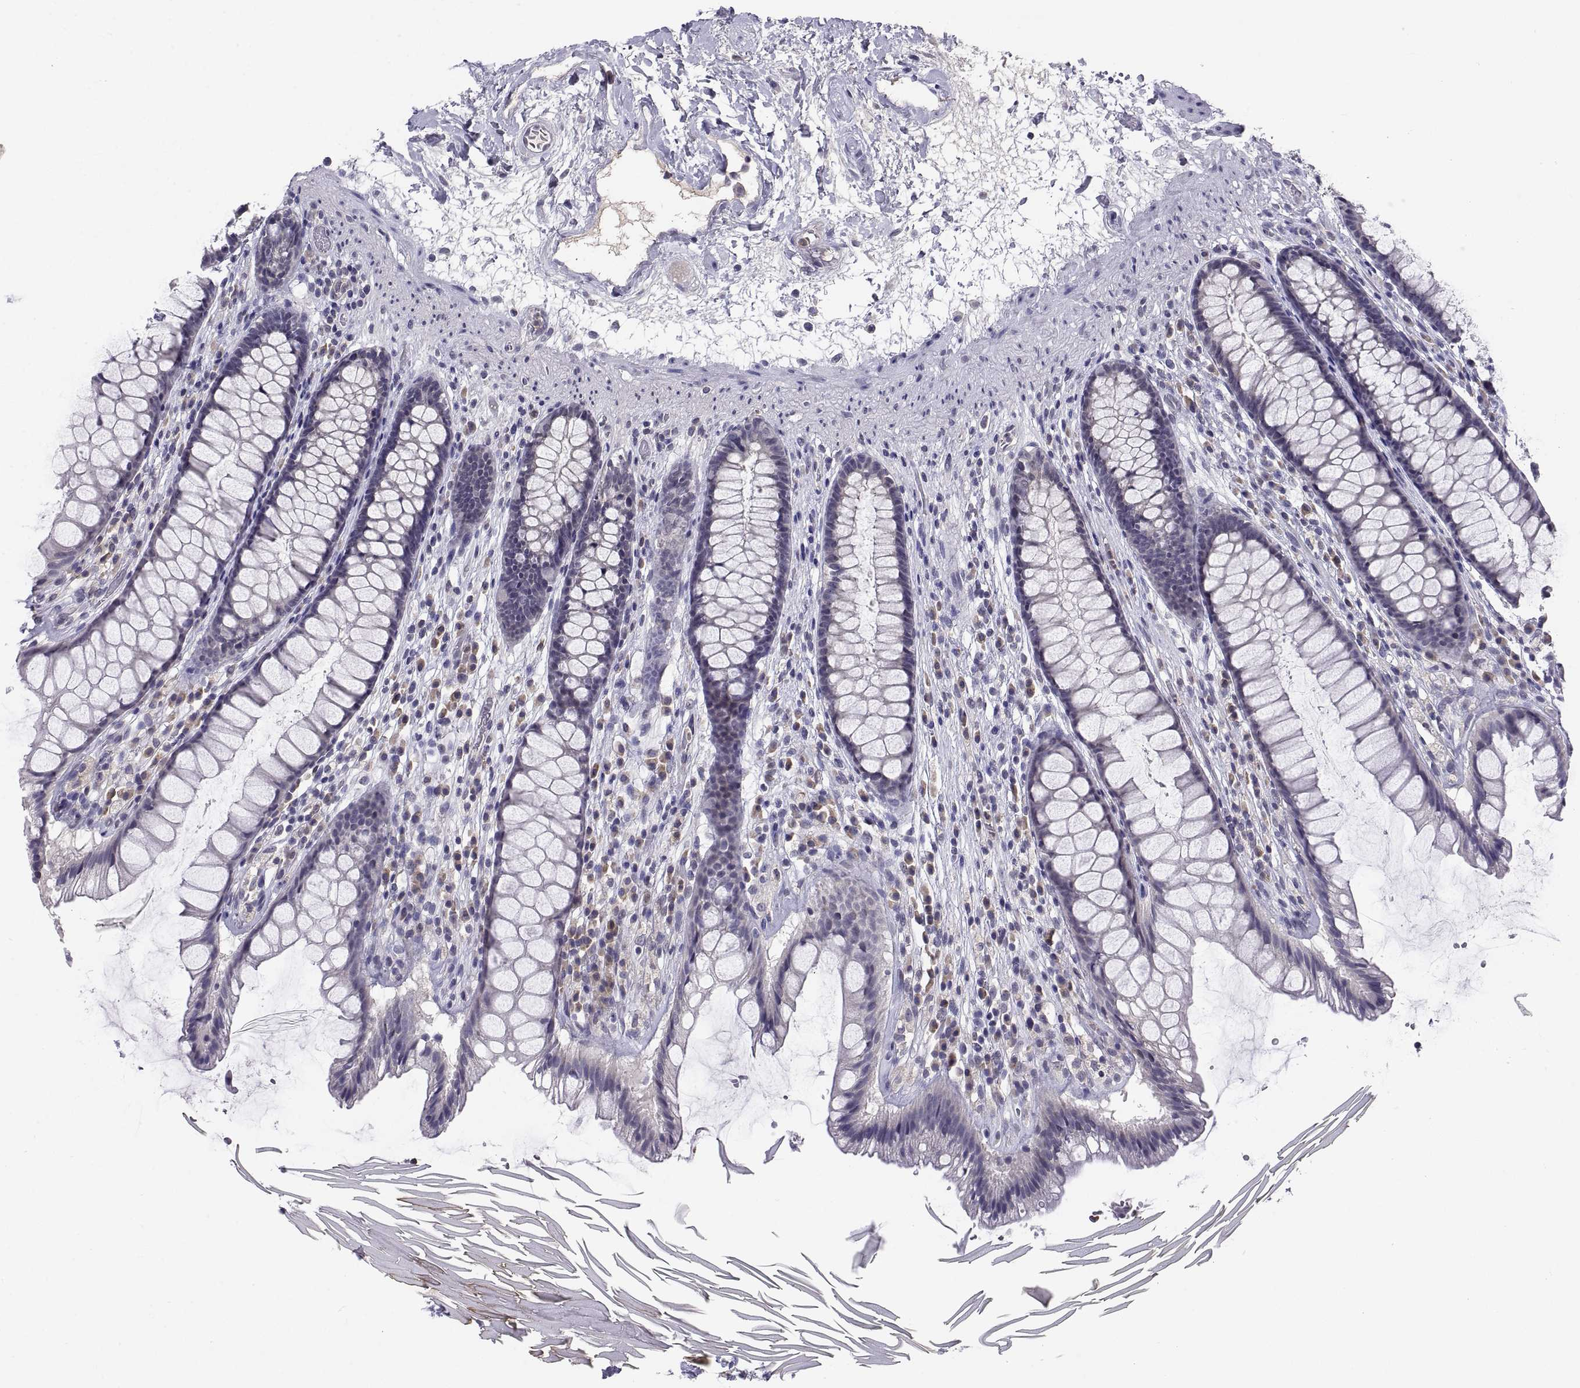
{"staining": {"intensity": "negative", "quantity": "none", "location": "none"}, "tissue": "rectum", "cell_type": "Glandular cells", "image_type": "normal", "snomed": [{"axis": "morphology", "description": "Normal tissue, NOS"}, {"axis": "topography", "description": "Rectum"}], "caption": "DAB (3,3'-diaminobenzidine) immunohistochemical staining of normal rectum reveals no significant expression in glandular cells.", "gene": "PKP1", "patient": {"sex": "male", "age": 72}}